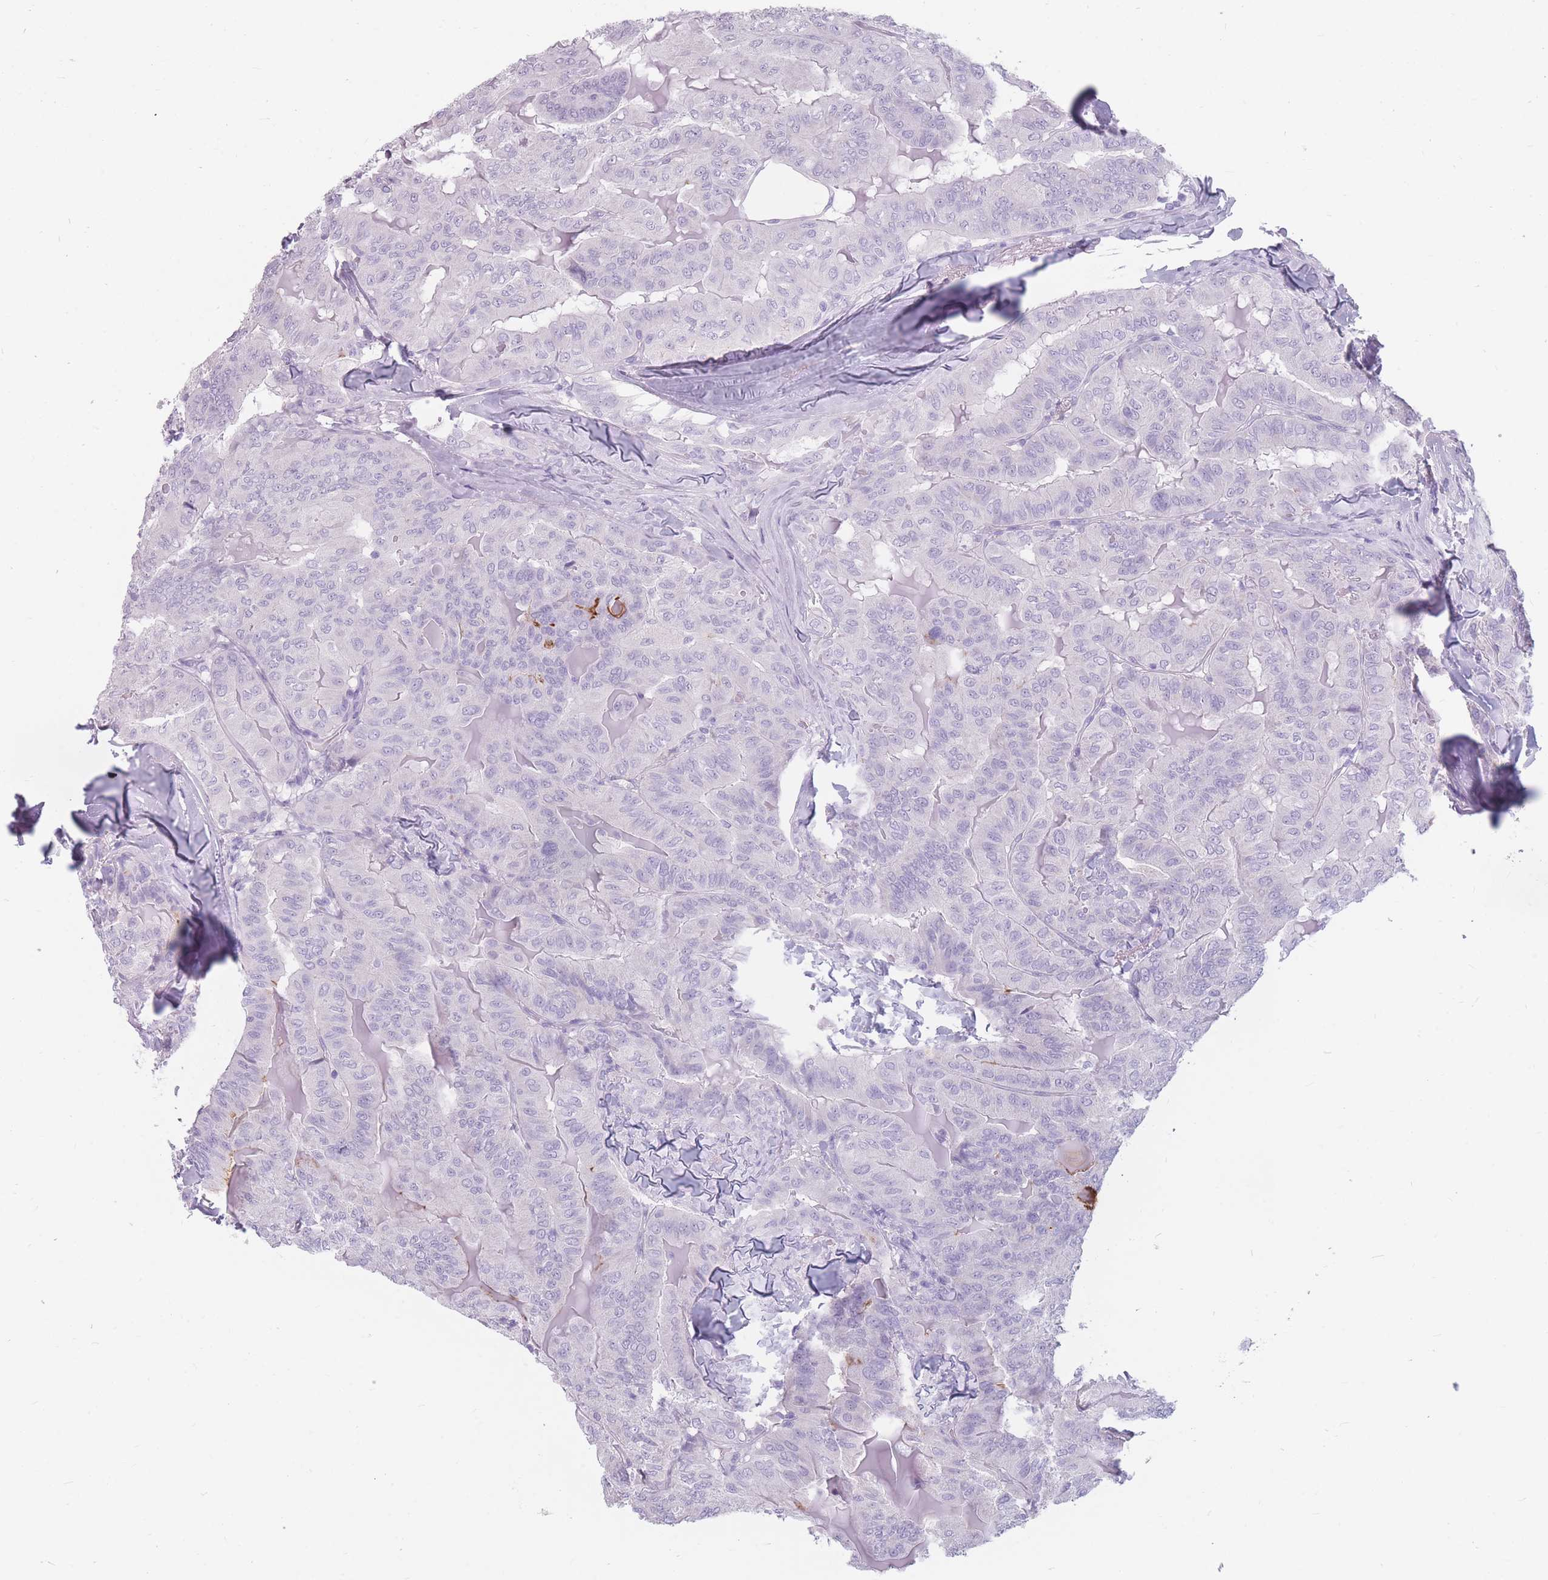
{"staining": {"intensity": "negative", "quantity": "none", "location": "none"}, "tissue": "thyroid cancer", "cell_type": "Tumor cells", "image_type": "cancer", "snomed": [{"axis": "morphology", "description": "Papillary adenocarcinoma, NOS"}, {"axis": "topography", "description": "Thyroid gland"}], "caption": "Immunohistochemical staining of thyroid cancer displays no significant expression in tumor cells. (DAB (3,3'-diaminobenzidine) immunohistochemistry (IHC) with hematoxylin counter stain).", "gene": "CCNO", "patient": {"sex": "female", "age": 68}}